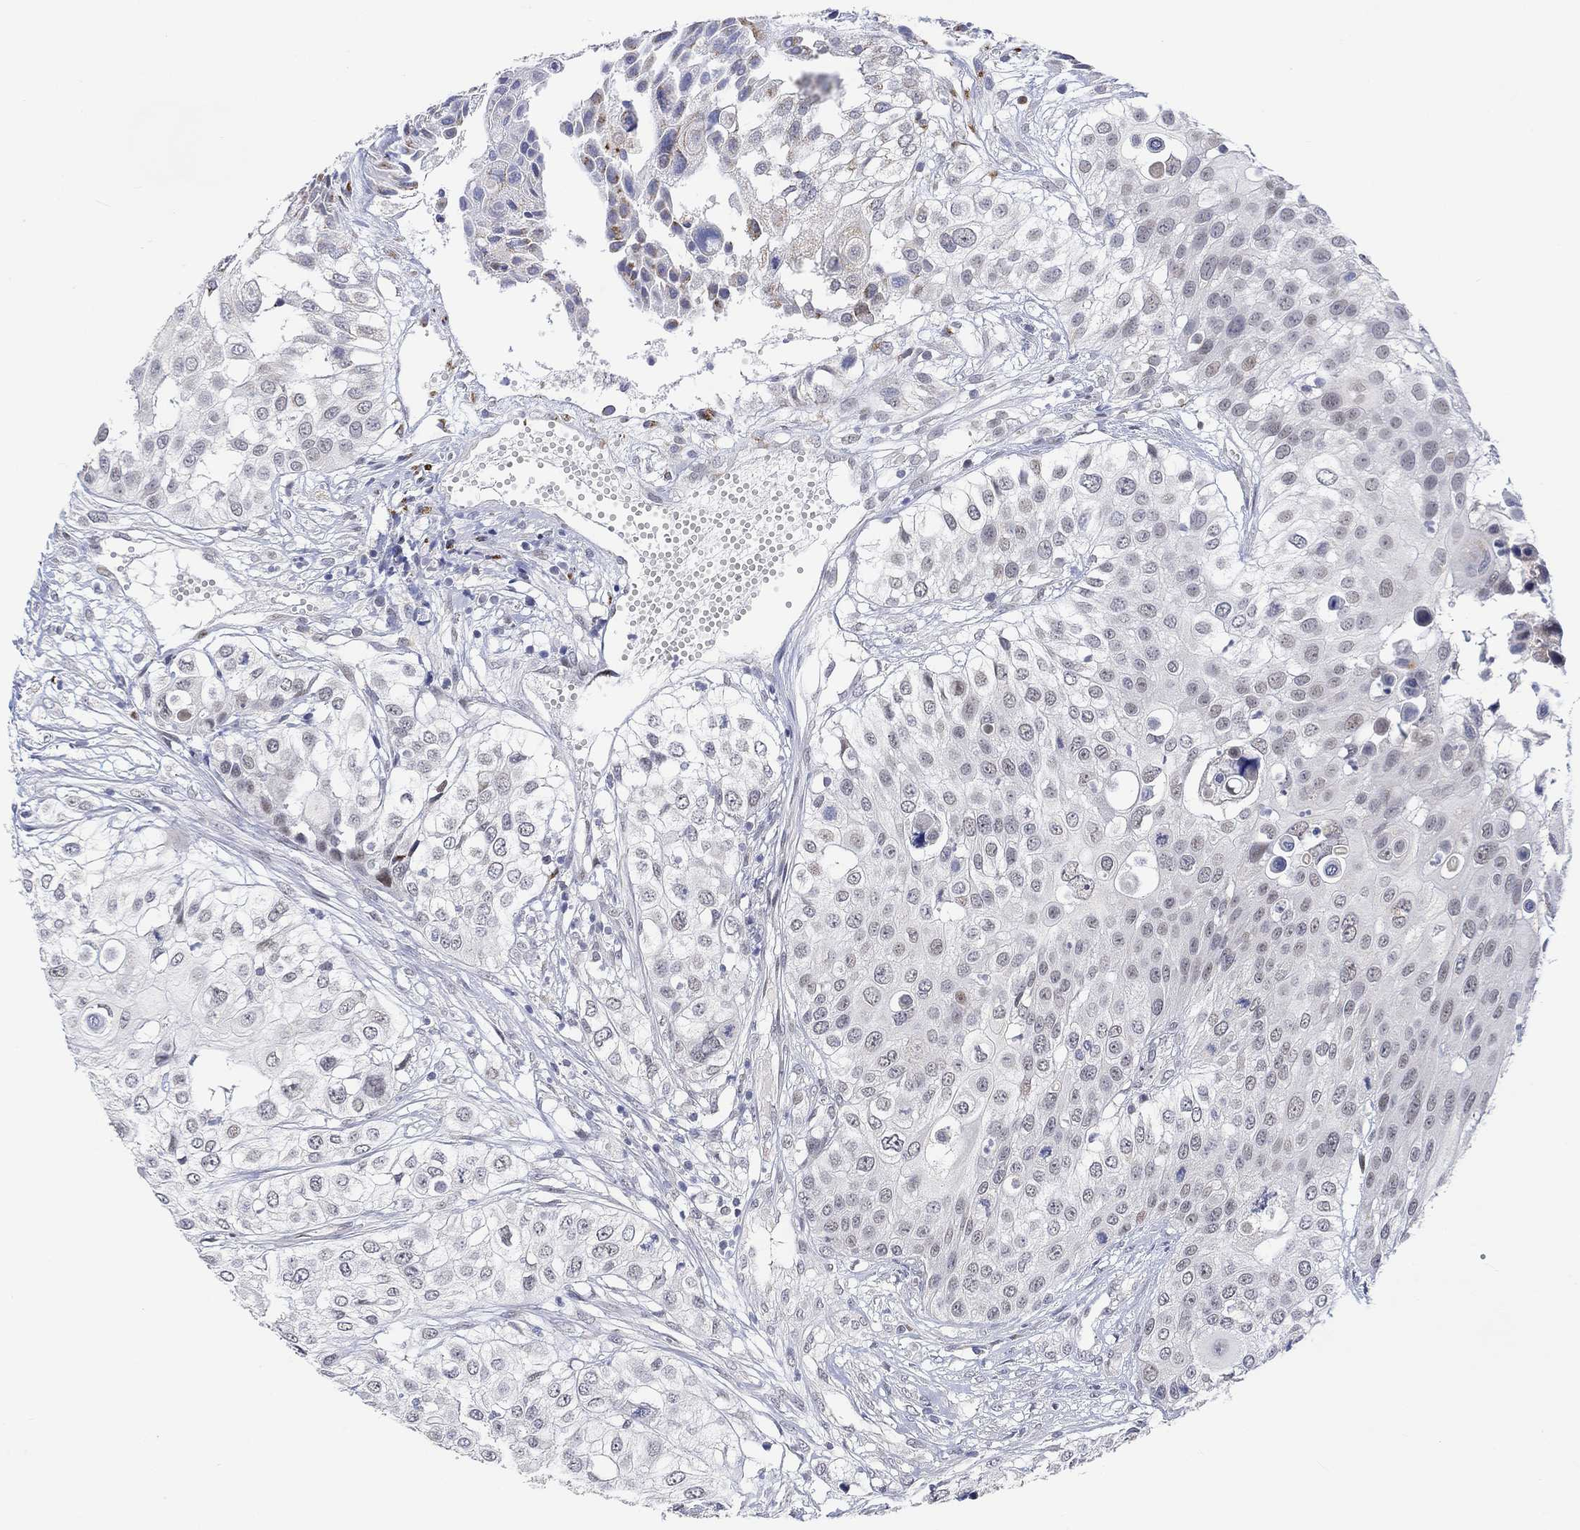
{"staining": {"intensity": "negative", "quantity": "none", "location": "none"}, "tissue": "urothelial cancer", "cell_type": "Tumor cells", "image_type": "cancer", "snomed": [{"axis": "morphology", "description": "Urothelial carcinoma, High grade"}, {"axis": "topography", "description": "Urinary bladder"}], "caption": "Urothelial cancer was stained to show a protein in brown. There is no significant expression in tumor cells. (IHC, brightfield microscopy, high magnification).", "gene": "SLC48A1", "patient": {"sex": "female", "age": 79}}